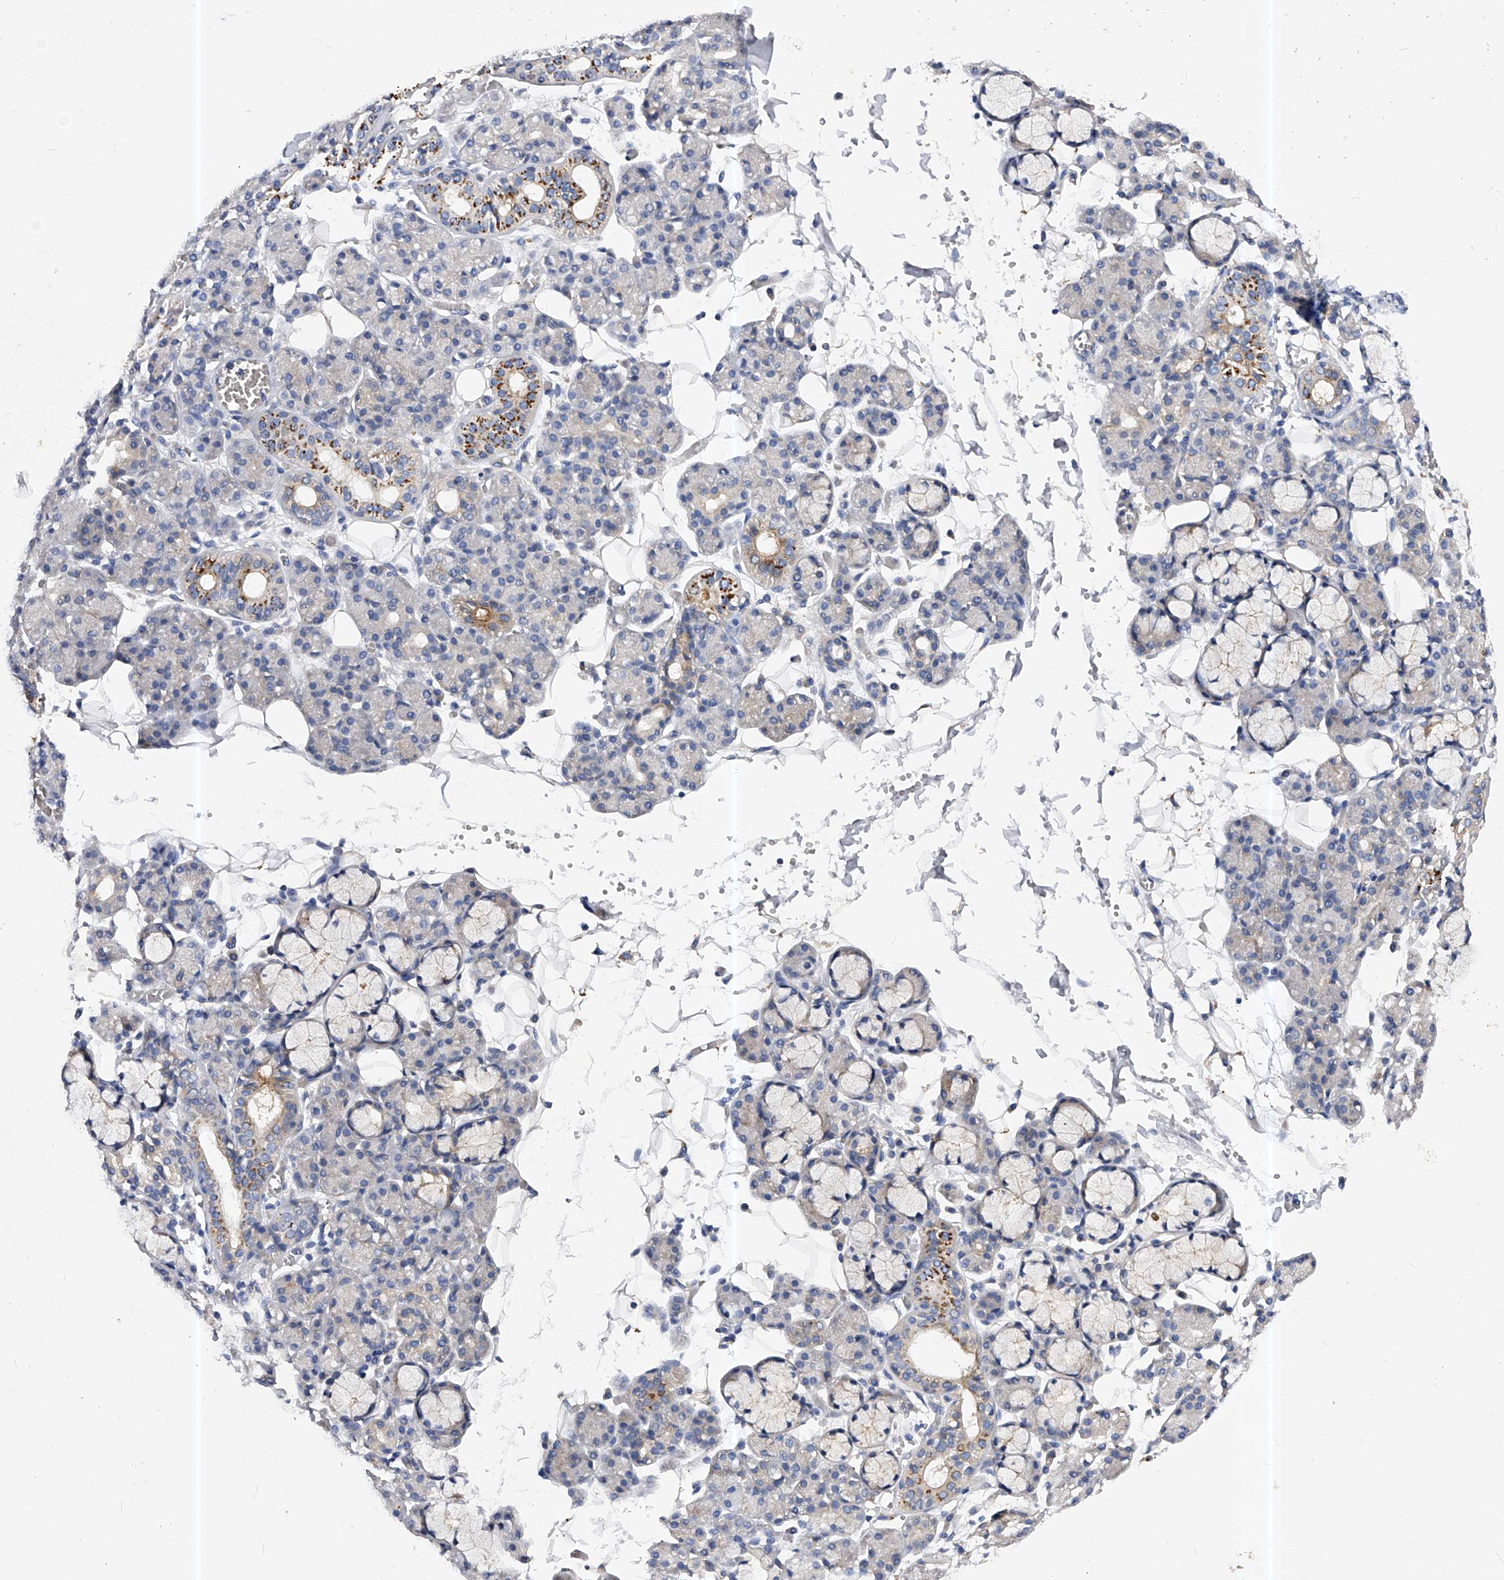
{"staining": {"intensity": "moderate", "quantity": "<25%", "location": "cytoplasmic/membranous"}, "tissue": "salivary gland", "cell_type": "Glandular cells", "image_type": "normal", "snomed": [{"axis": "morphology", "description": "Normal tissue, NOS"}, {"axis": "topography", "description": "Salivary gland"}], "caption": "Protein expression analysis of benign salivary gland exhibits moderate cytoplasmic/membranous staining in approximately <25% of glandular cells. The protein of interest is stained brown, and the nuclei are stained in blue (DAB IHC with brightfield microscopy, high magnification).", "gene": "PPP5C", "patient": {"sex": "male", "age": 63}}